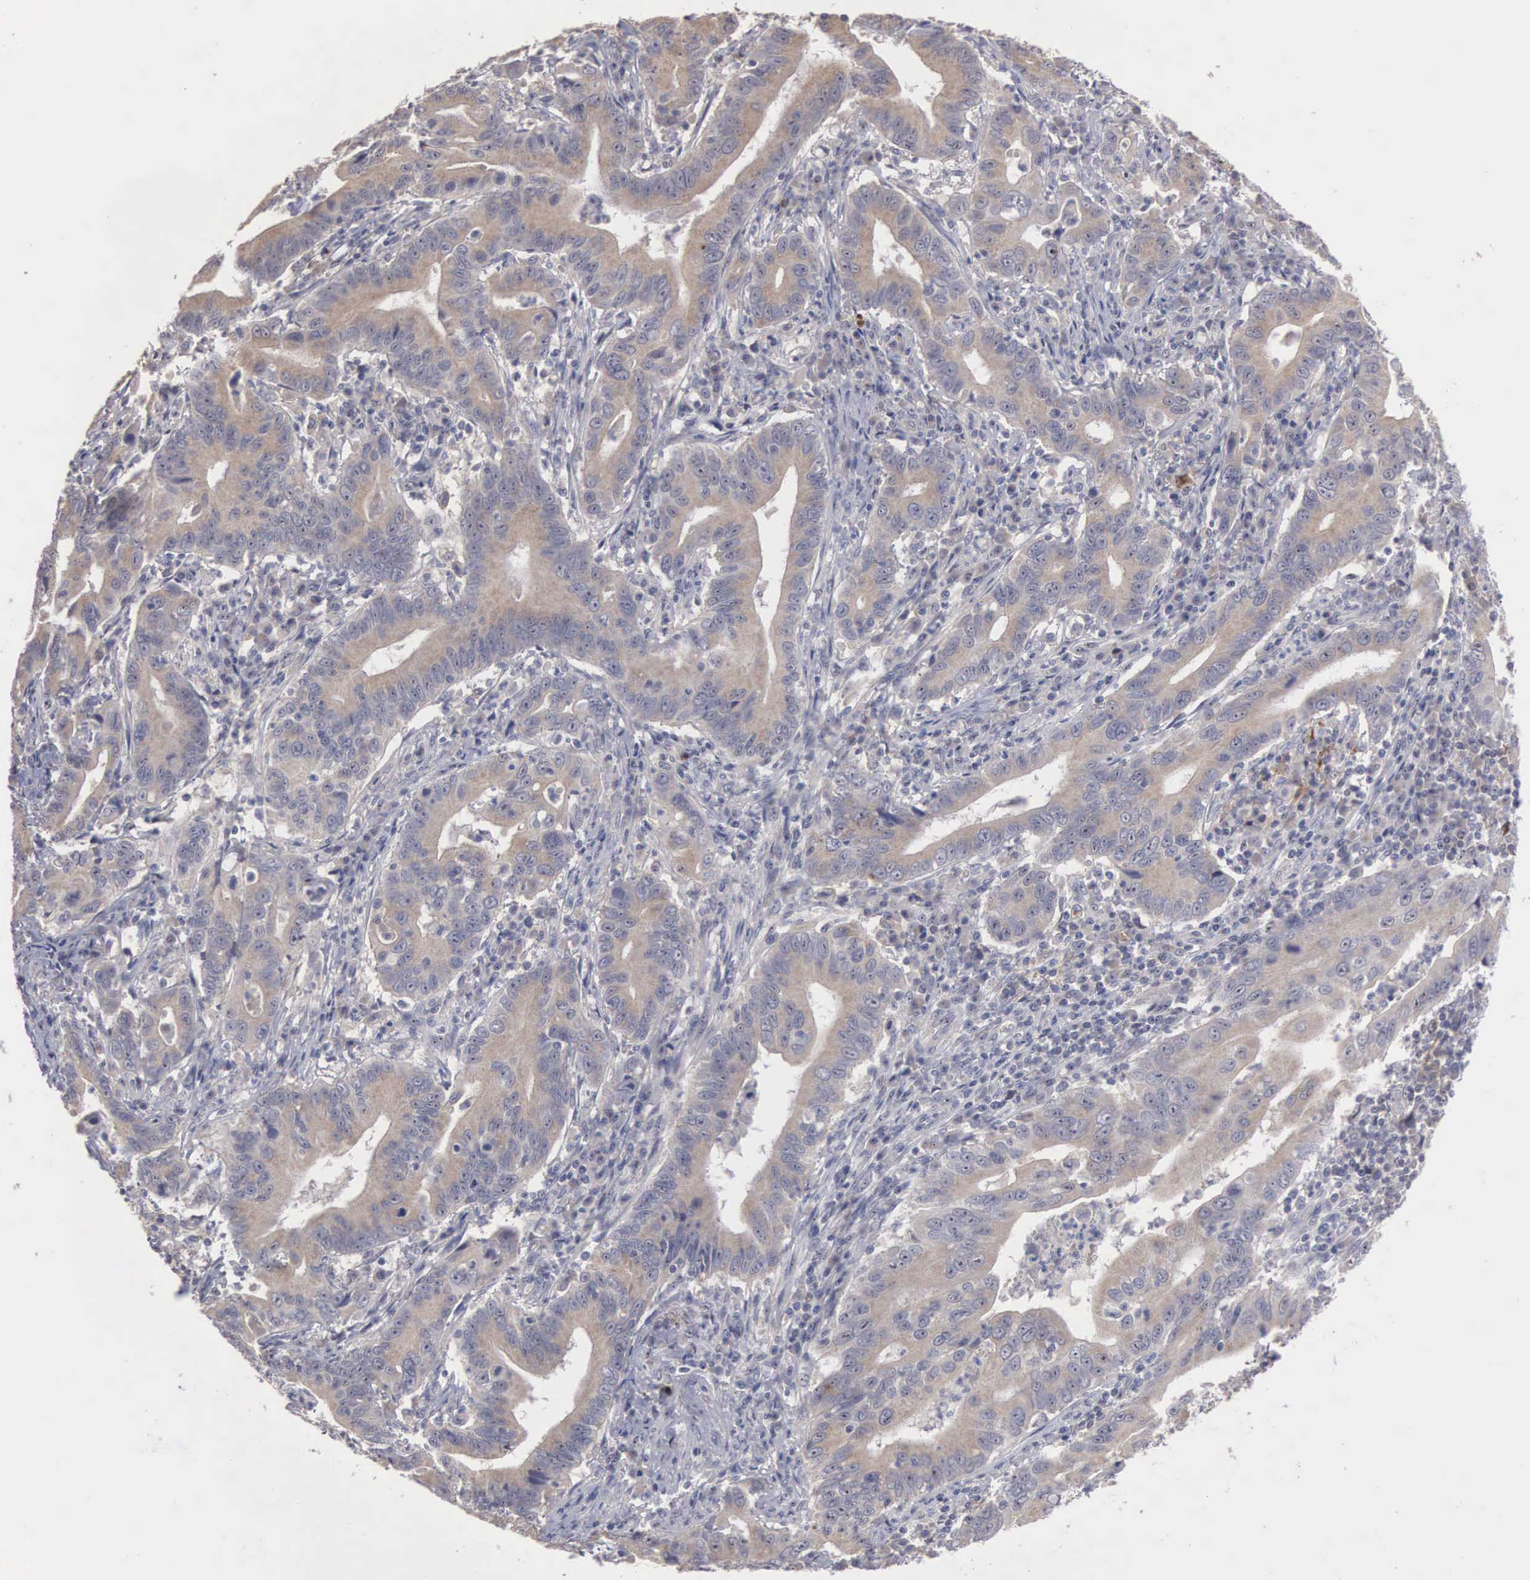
{"staining": {"intensity": "weak", "quantity": ">75%", "location": "cytoplasmic/membranous"}, "tissue": "stomach cancer", "cell_type": "Tumor cells", "image_type": "cancer", "snomed": [{"axis": "morphology", "description": "Adenocarcinoma, NOS"}, {"axis": "topography", "description": "Stomach, upper"}], "caption": "There is low levels of weak cytoplasmic/membranous expression in tumor cells of stomach cancer, as demonstrated by immunohistochemical staining (brown color).", "gene": "AMN", "patient": {"sex": "male", "age": 63}}